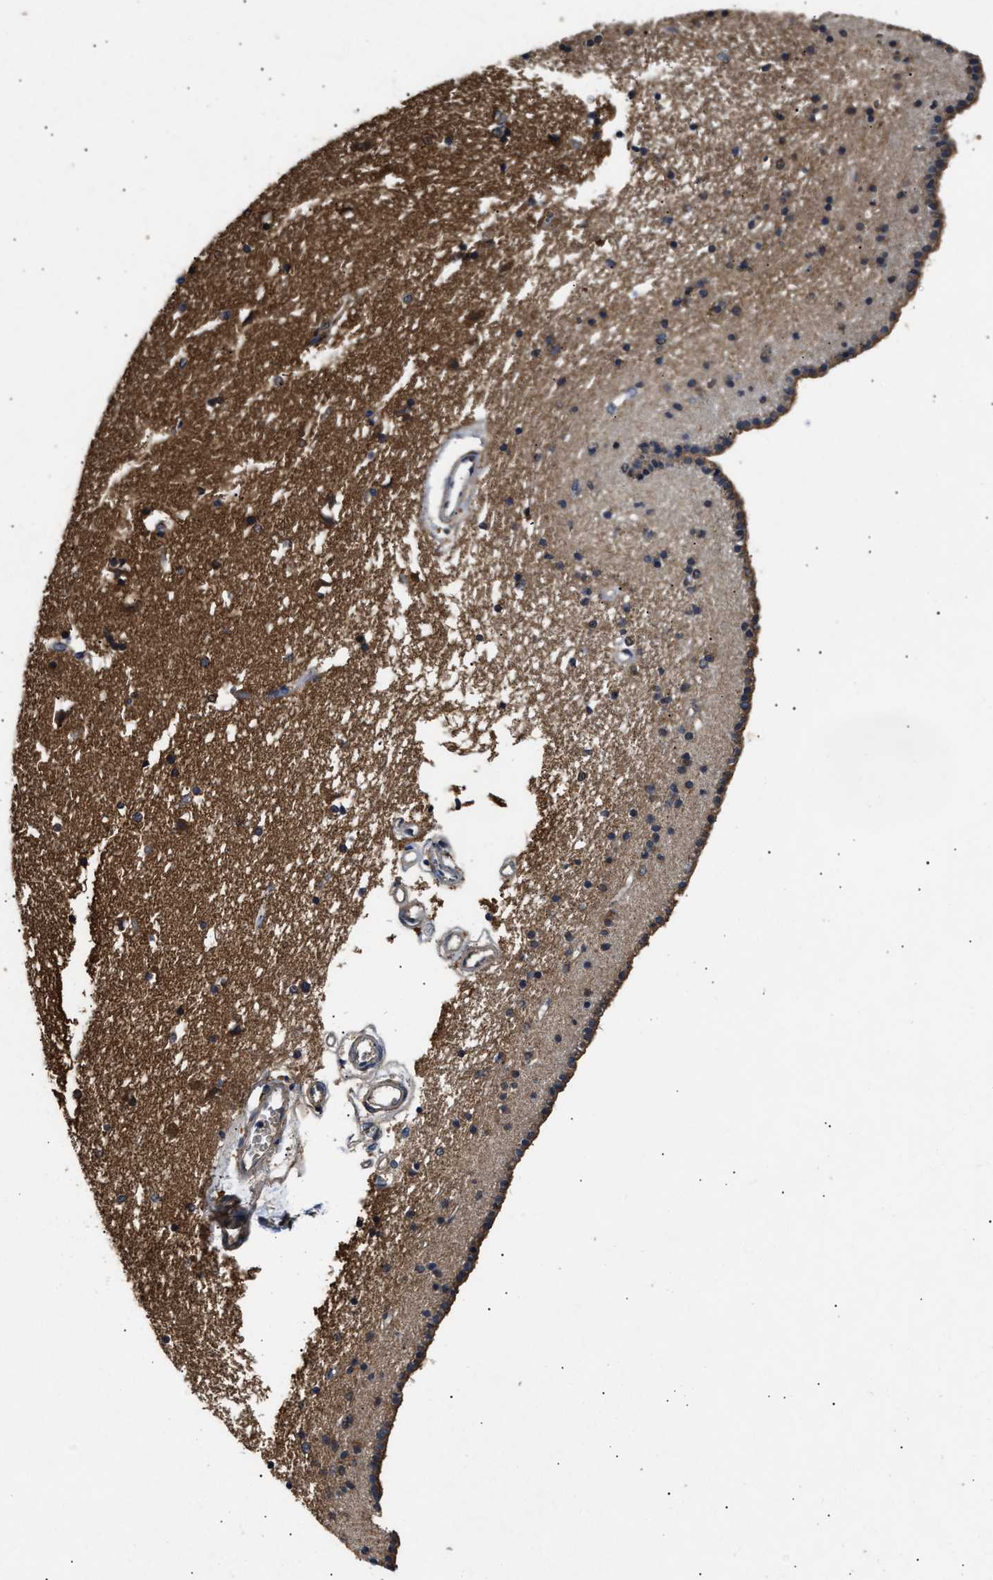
{"staining": {"intensity": "weak", "quantity": "25%-75%", "location": "cytoplasmic/membranous"}, "tissue": "caudate", "cell_type": "Glial cells", "image_type": "normal", "snomed": [{"axis": "morphology", "description": "Normal tissue, NOS"}, {"axis": "topography", "description": "Lateral ventricle wall"}], "caption": "Weak cytoplasmic/membranous protein staining is seen in approximately 25%-75% of glial cells in caudate. (Brightfield microscopy of DAB IHC at high magnification).", "gene": "ACAT2", "patient": {"sex": "male", "age": 45}}